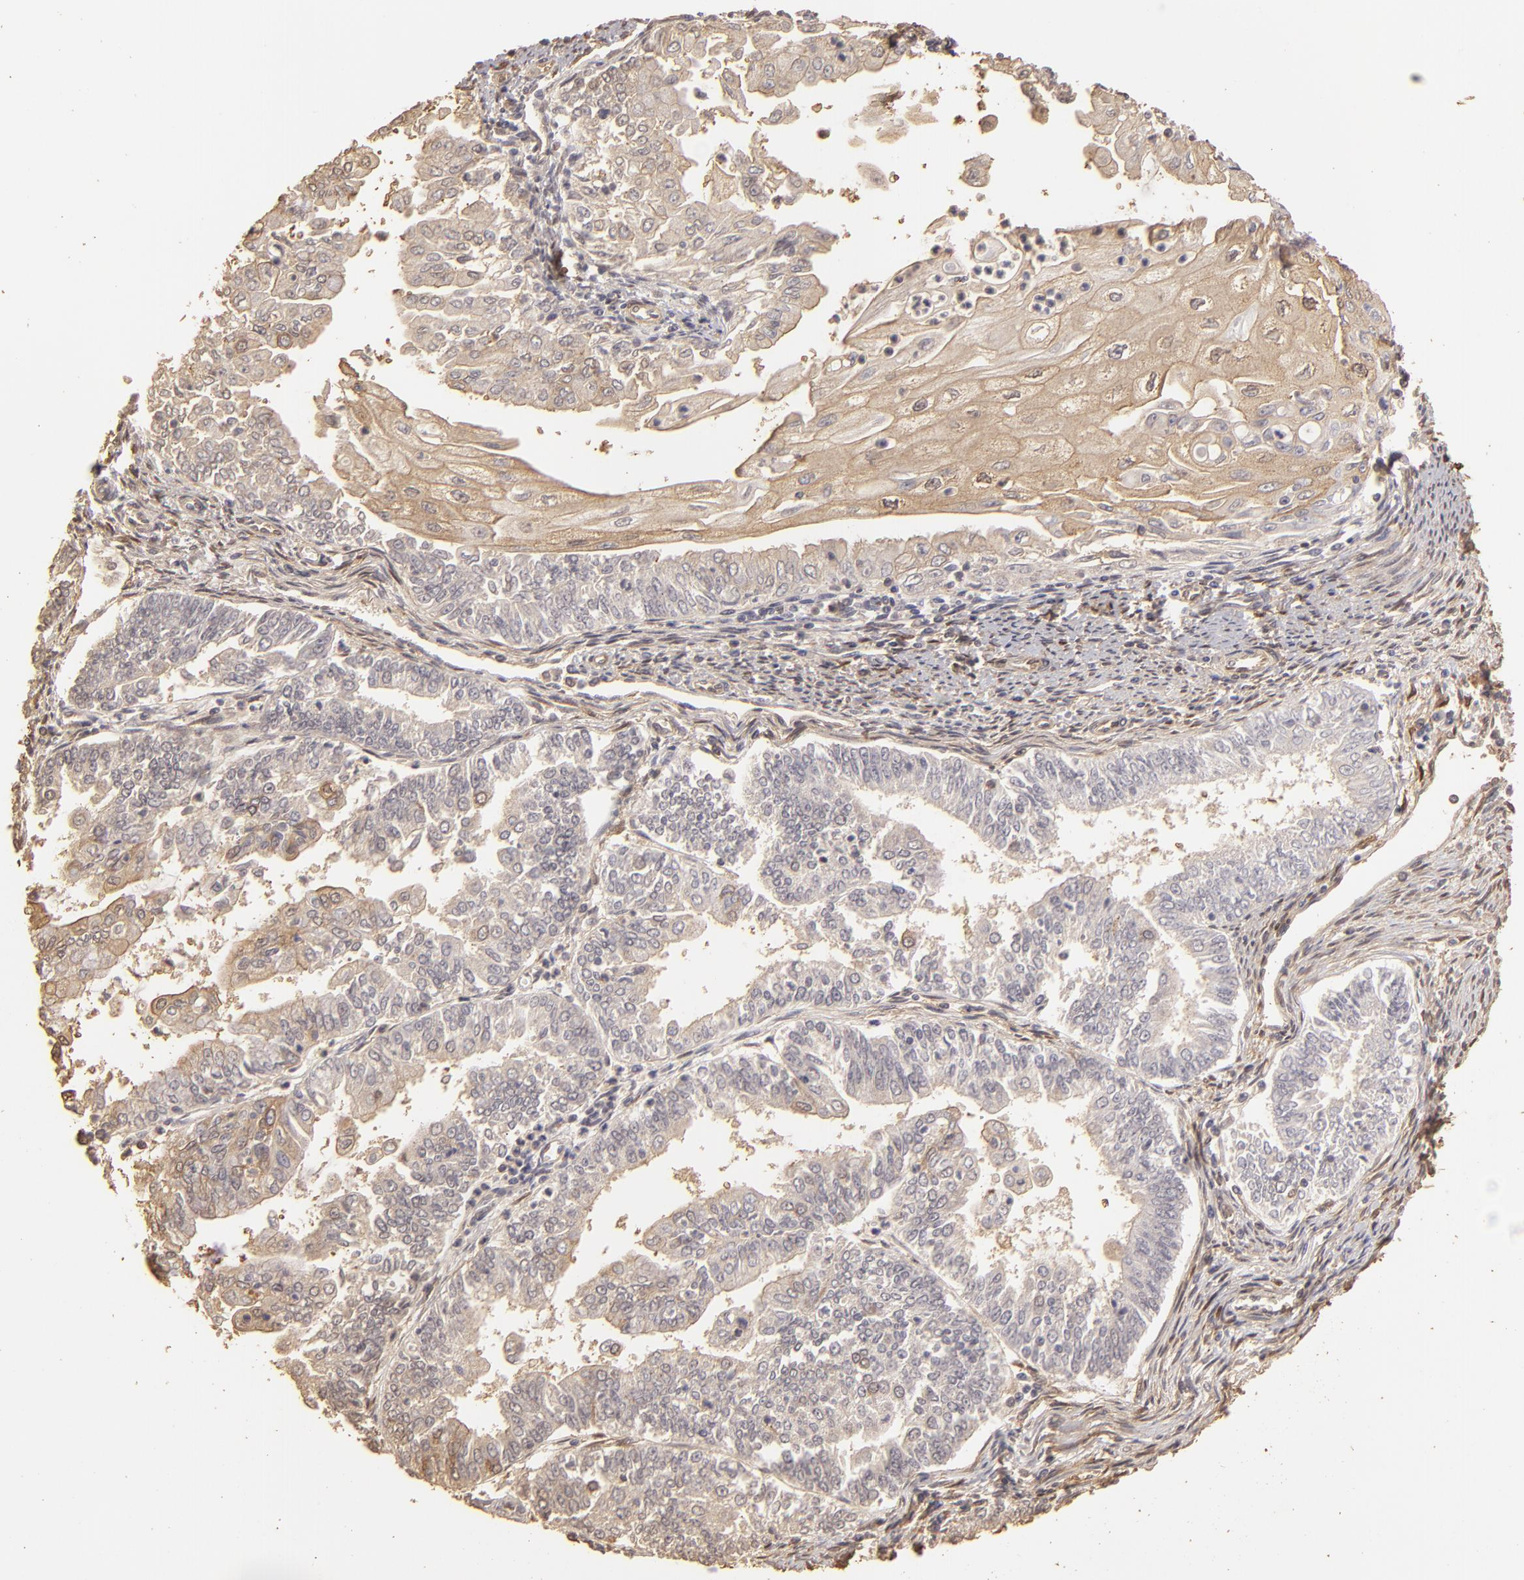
{"staining": {"intensity": "weak", "quantity": "<25%", "location": "cytoplasmic/membranous"}, "tissue": "endometrial cancer", "cell_type": "Tumor cells", "image_type": "cancer", "snomed": [{"axis": "morphology", "description": "Adenocarcinoma, NOS"}, {"axis": "topography", "description": "Endometrium"}], "caption": "There is no significant staining in tumor cells of endometrial cancer.", "gene": "HSPB6", "patient": {"sex": "female", "age": 75}}